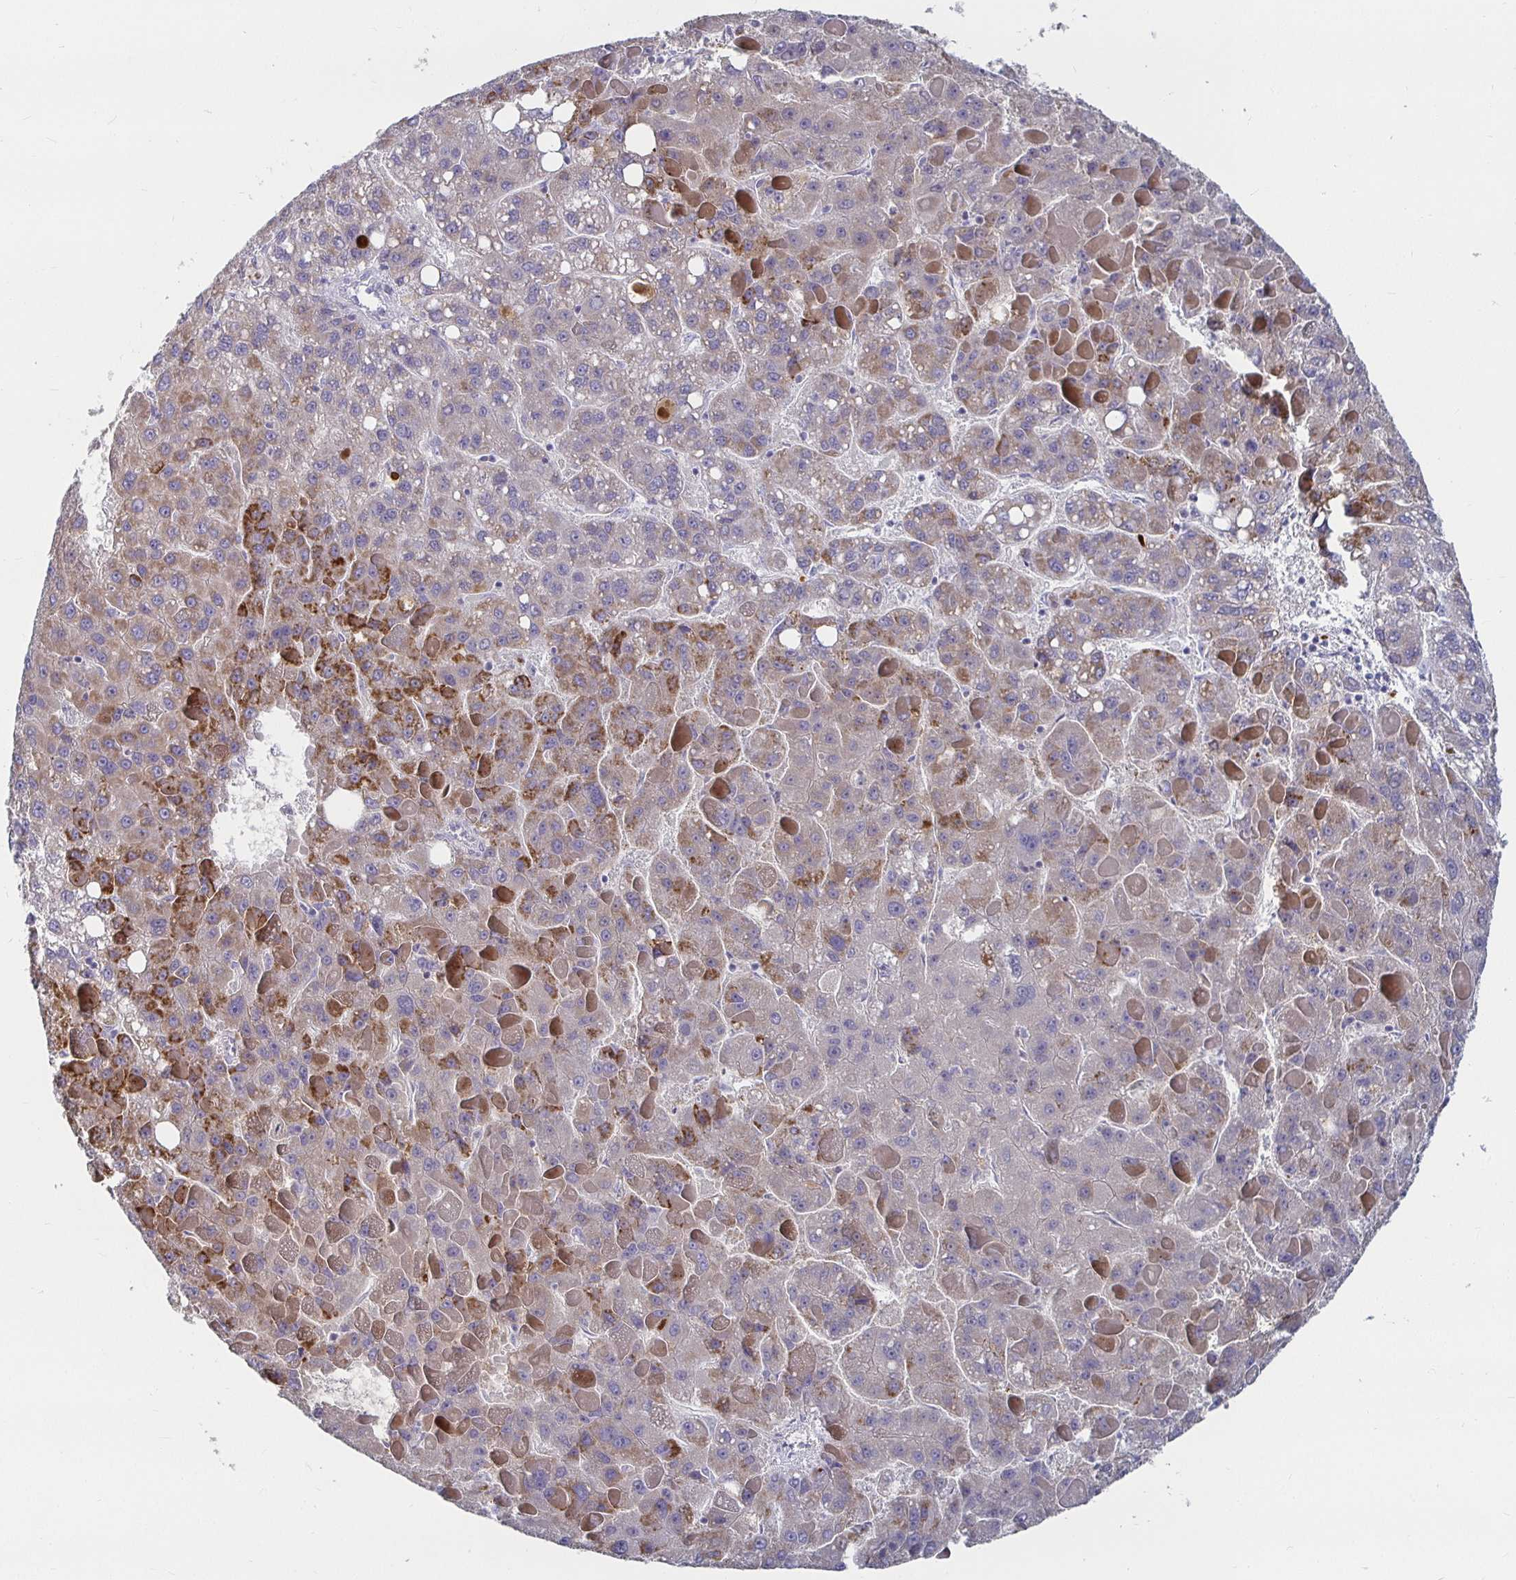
{"staining": {"intensity": "strong", "quantity": "<25%", "location": "cytoplasmic/membranous"}, "tissue": "liver cancer", "cell_type": "Tumor cells", "image_type": "cancer", "snomed": [{"axis": "morphology", "description": "Carcinoma, Hepatocellular, NOS"}, {"axis": "topography", "description": "Liver"}], "caption": "Immunohistochemical staining of human liver hepatocellular carcinoma reveals strong cytoplasmic/membranous protein staining in approximately <25% of tumor cells. (IHC, brightfield microscopy, high magnification).", "gene": "RNF144B", "patient": {"sex": "female", "age": 82}}